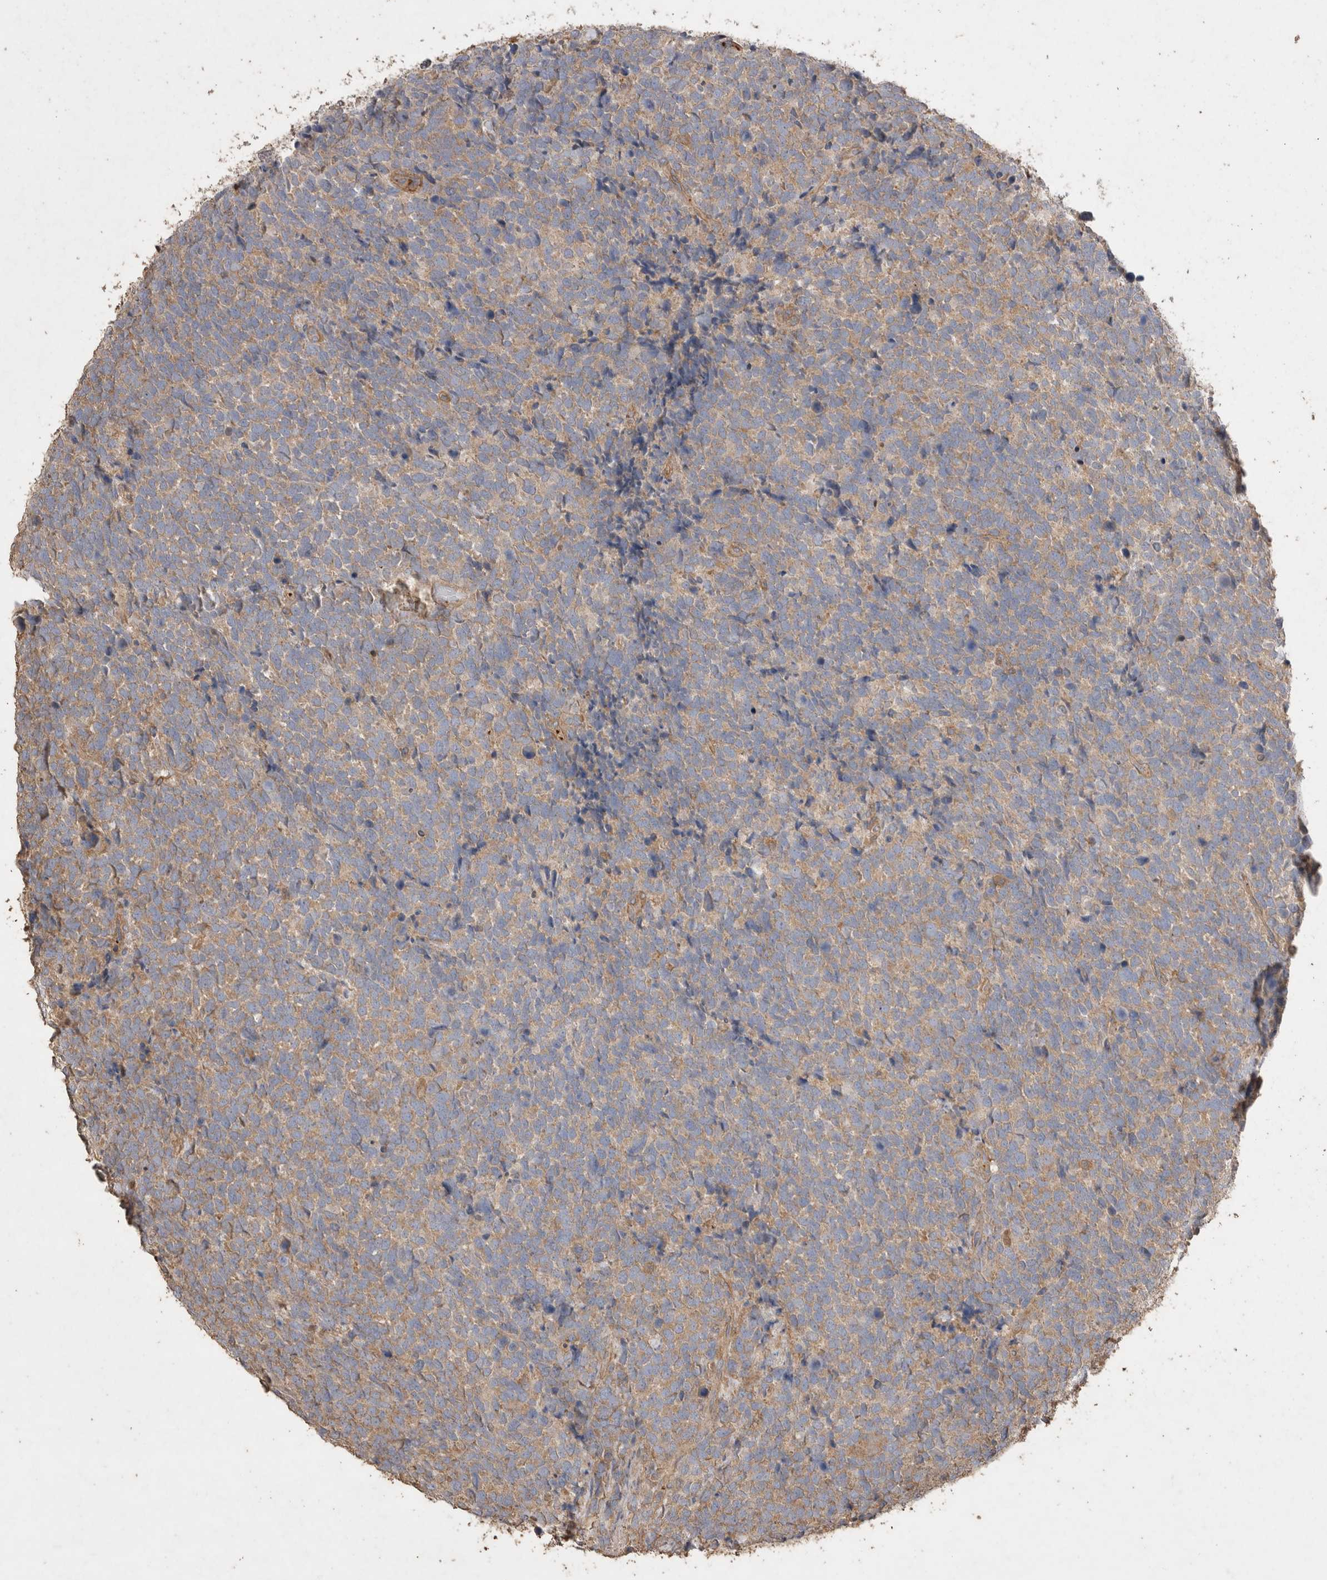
{"staining": {"intensity": "moderate", "quantity": ">75%", "location": "cytoplasmic/membranous"}, "tissue": "urothelial cancer", "cell_type": "Tumor cells", "image_type": "cancer", "snomed": [{"axis": "morphology", "description": "Urothelial carcinoma, High grade"}, {"axis": "topography", "description": "Urinary bladder"}], "caption": "Urothelial cancer stained for a protein (brown) displays moderate cytoplasmic/membranous positive expression in about >75% of tumor cells.", "gene": "SNX31", "patient": {"sex": "female", "age": 82}}